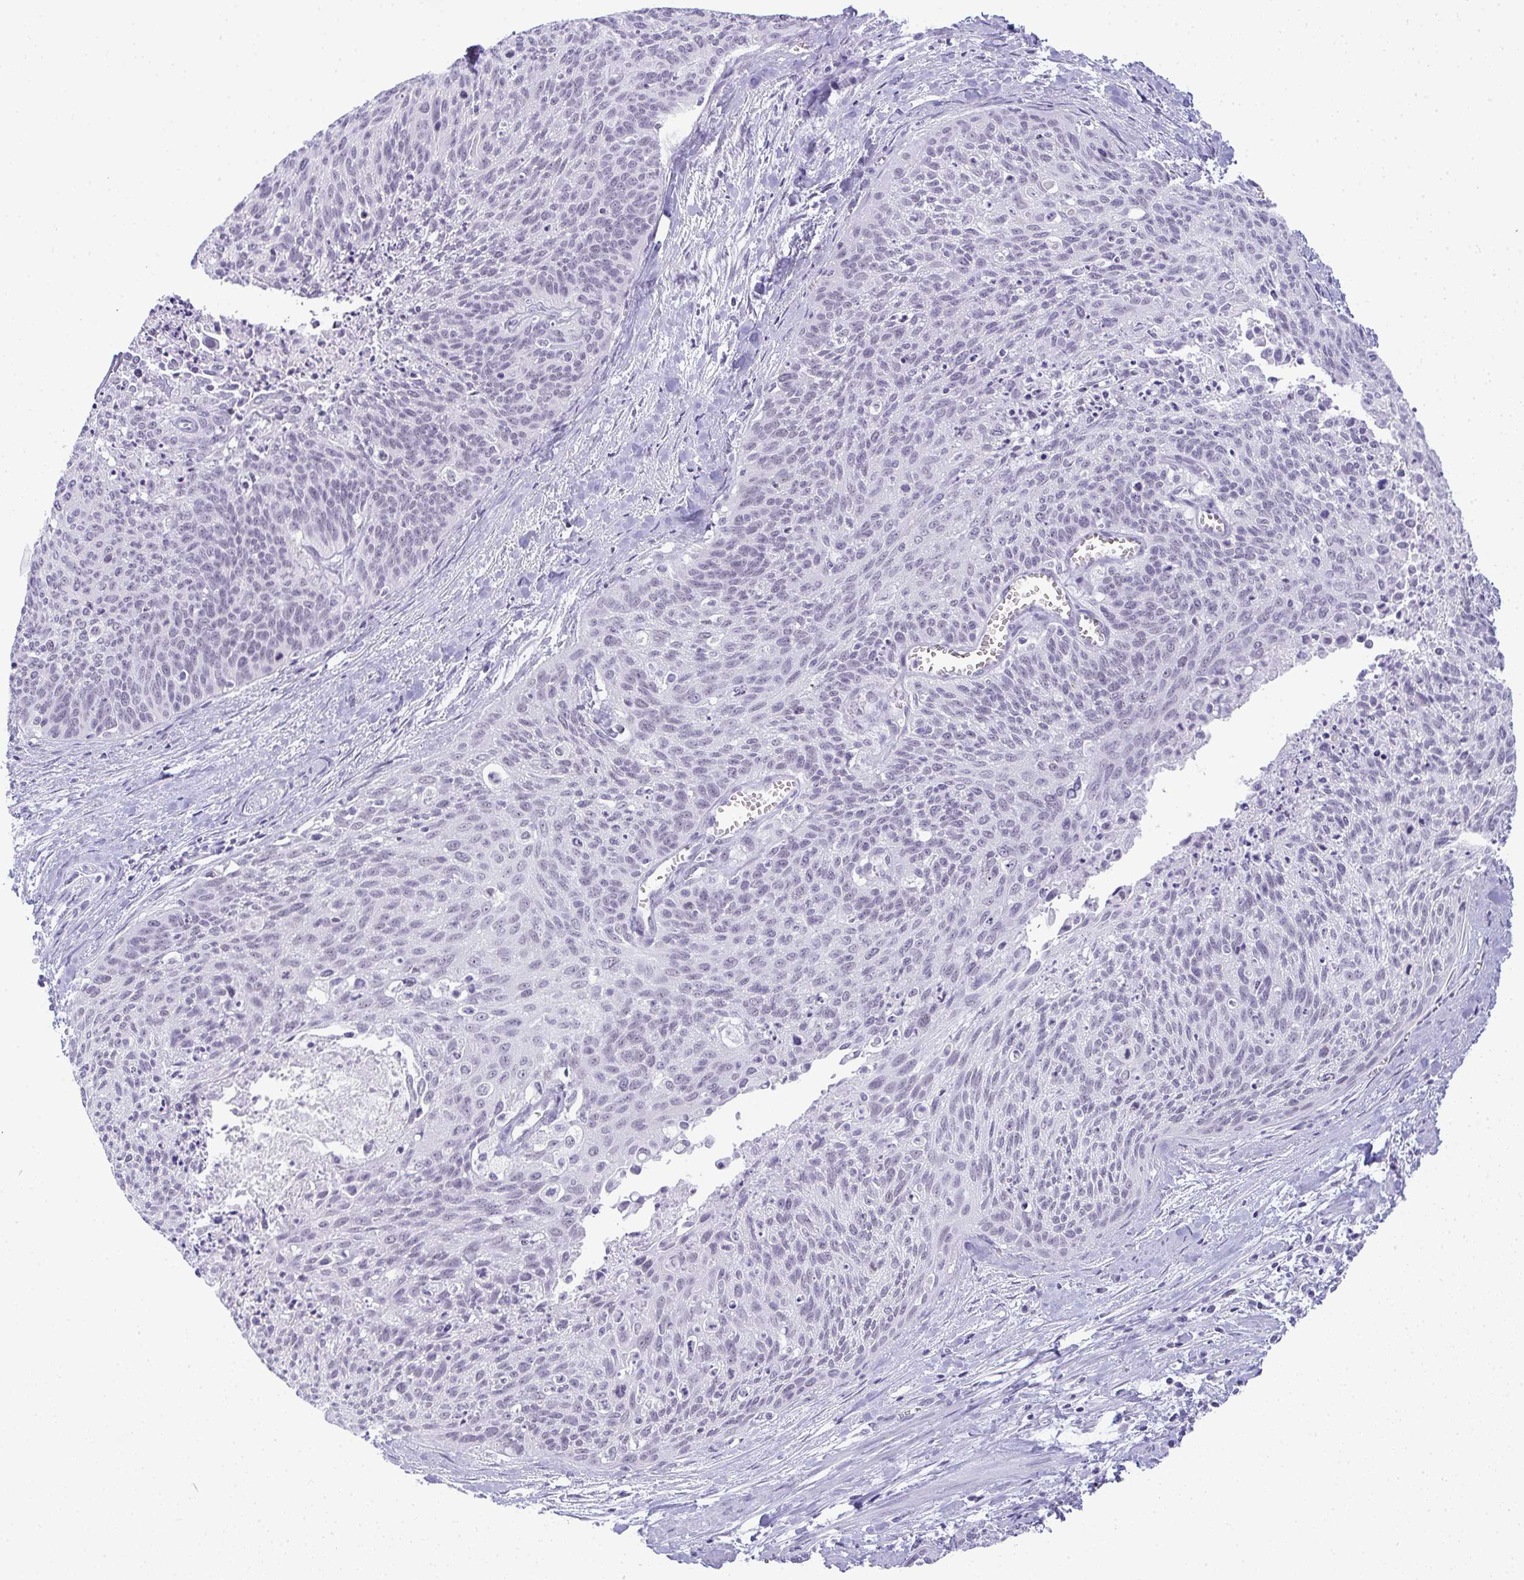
{"staining": {"intensity": "negative", "quantity": "none", "location": "none"}, "tissue": "cervical cancer", "cell_type": "Tumor cells", "image_type": "cancer", "snomed": [{"axis": "morphology", "description": "Squamous cell carcinoma, NOS"}, {"axis": "topography", "description": "Cervix"}], "caption": "The photomicrograph reveals no significant expression in tumor cells of cervical squamous cell carcinoma. (Immunohistochemistry, brightfield microscopy, high magnification).", "gene": "PLA2G1B", "patient": {"sex": "female", "age": 55}}